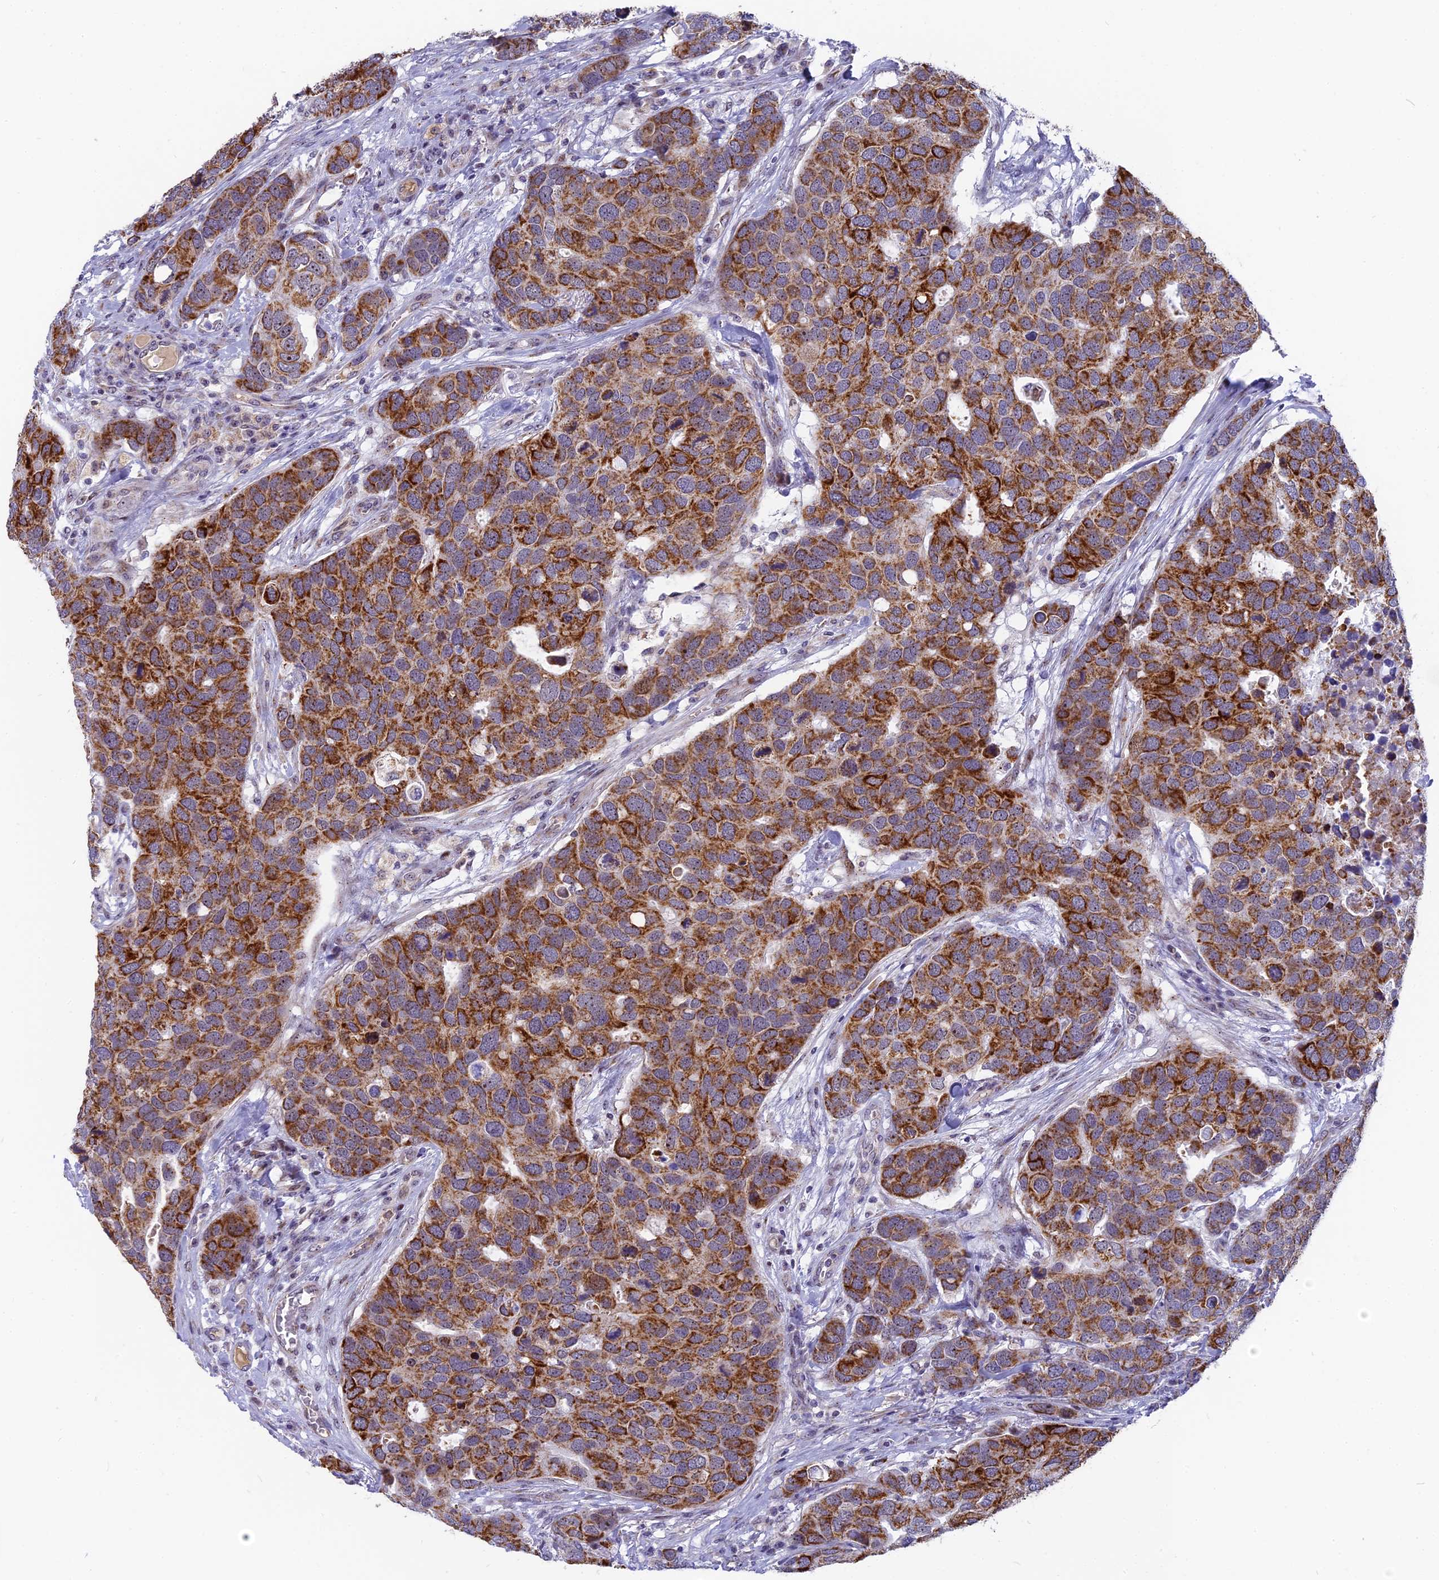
{"staining": {"intensity": "strong", "quantity": ">75%", "location": "cytoplasmic/membranous"}, "tissue": "breast cancer", "cell_type": "Tumor cells", "image_type": "cancer", "snomed": [{"axis": "morphology", "description": "Duct carcinoma"}, {"axis": "topography", "description": "Breast"}], "caption": "There is high levels of strong cytoplasmic/membranous expression in tumor cells of breast cancer, as demonstrated by immunohistochemical staining (brown color).", "gene": "DTWD1", "patient": {"sex": "female", "age": 83}}